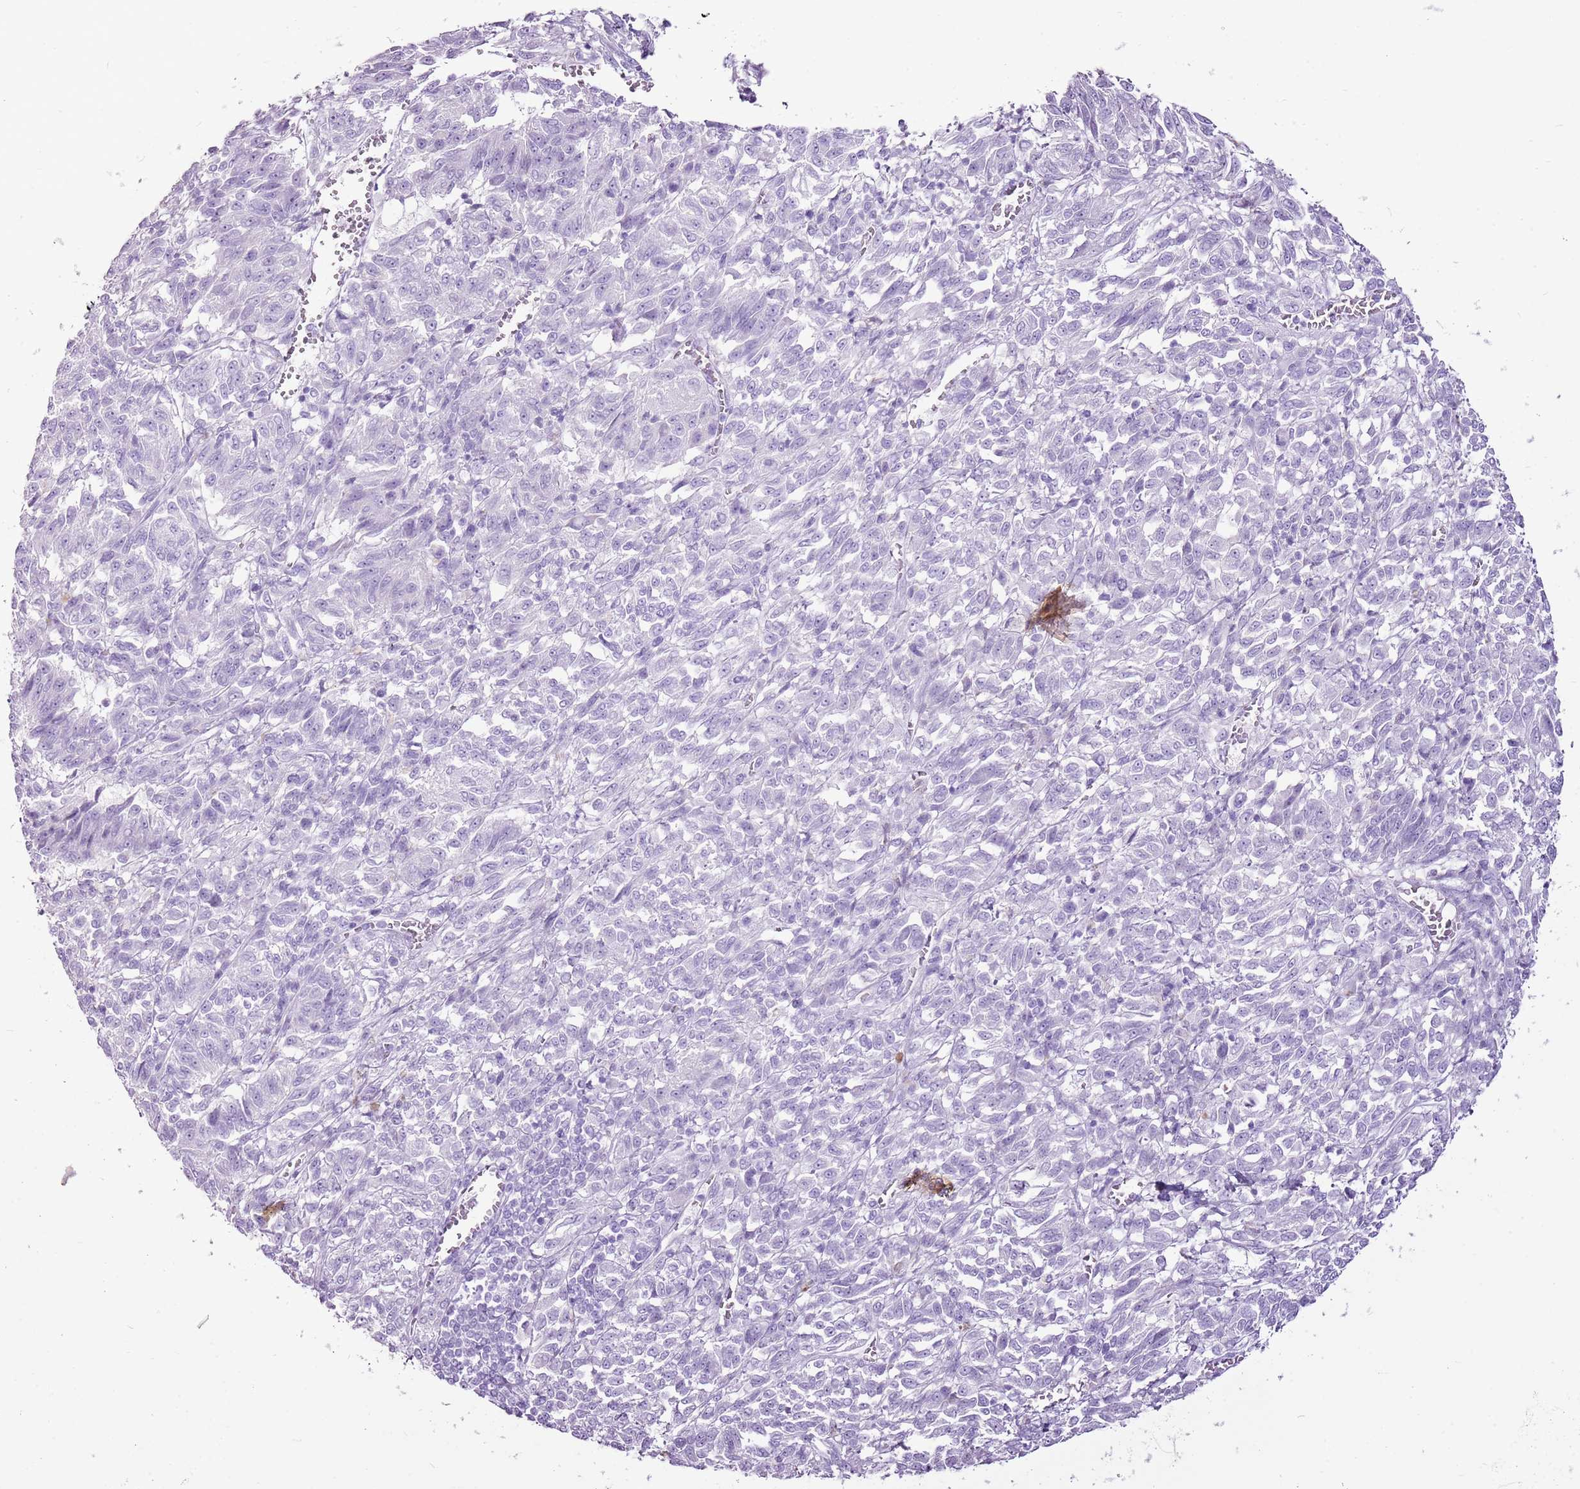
{"staining": {"intensity": "negative", "quantity": "none", "location": "none"}, "tissue": "melanoma", "cell_type": "Tumor cells", "image_type": "cancer", "snomed": [{"axis": "morphology", "description": "Malignant melanoma, Metastatic site"}, {"axis": "topography", "description": "Lung"}], "caption": "Immunohistochemical staining of malignant melanoma (metastatic site) exhibits no significant positivity in tumor cells.", "gene": "CNFN", "patient": {"sex": "male", "age": 64}}